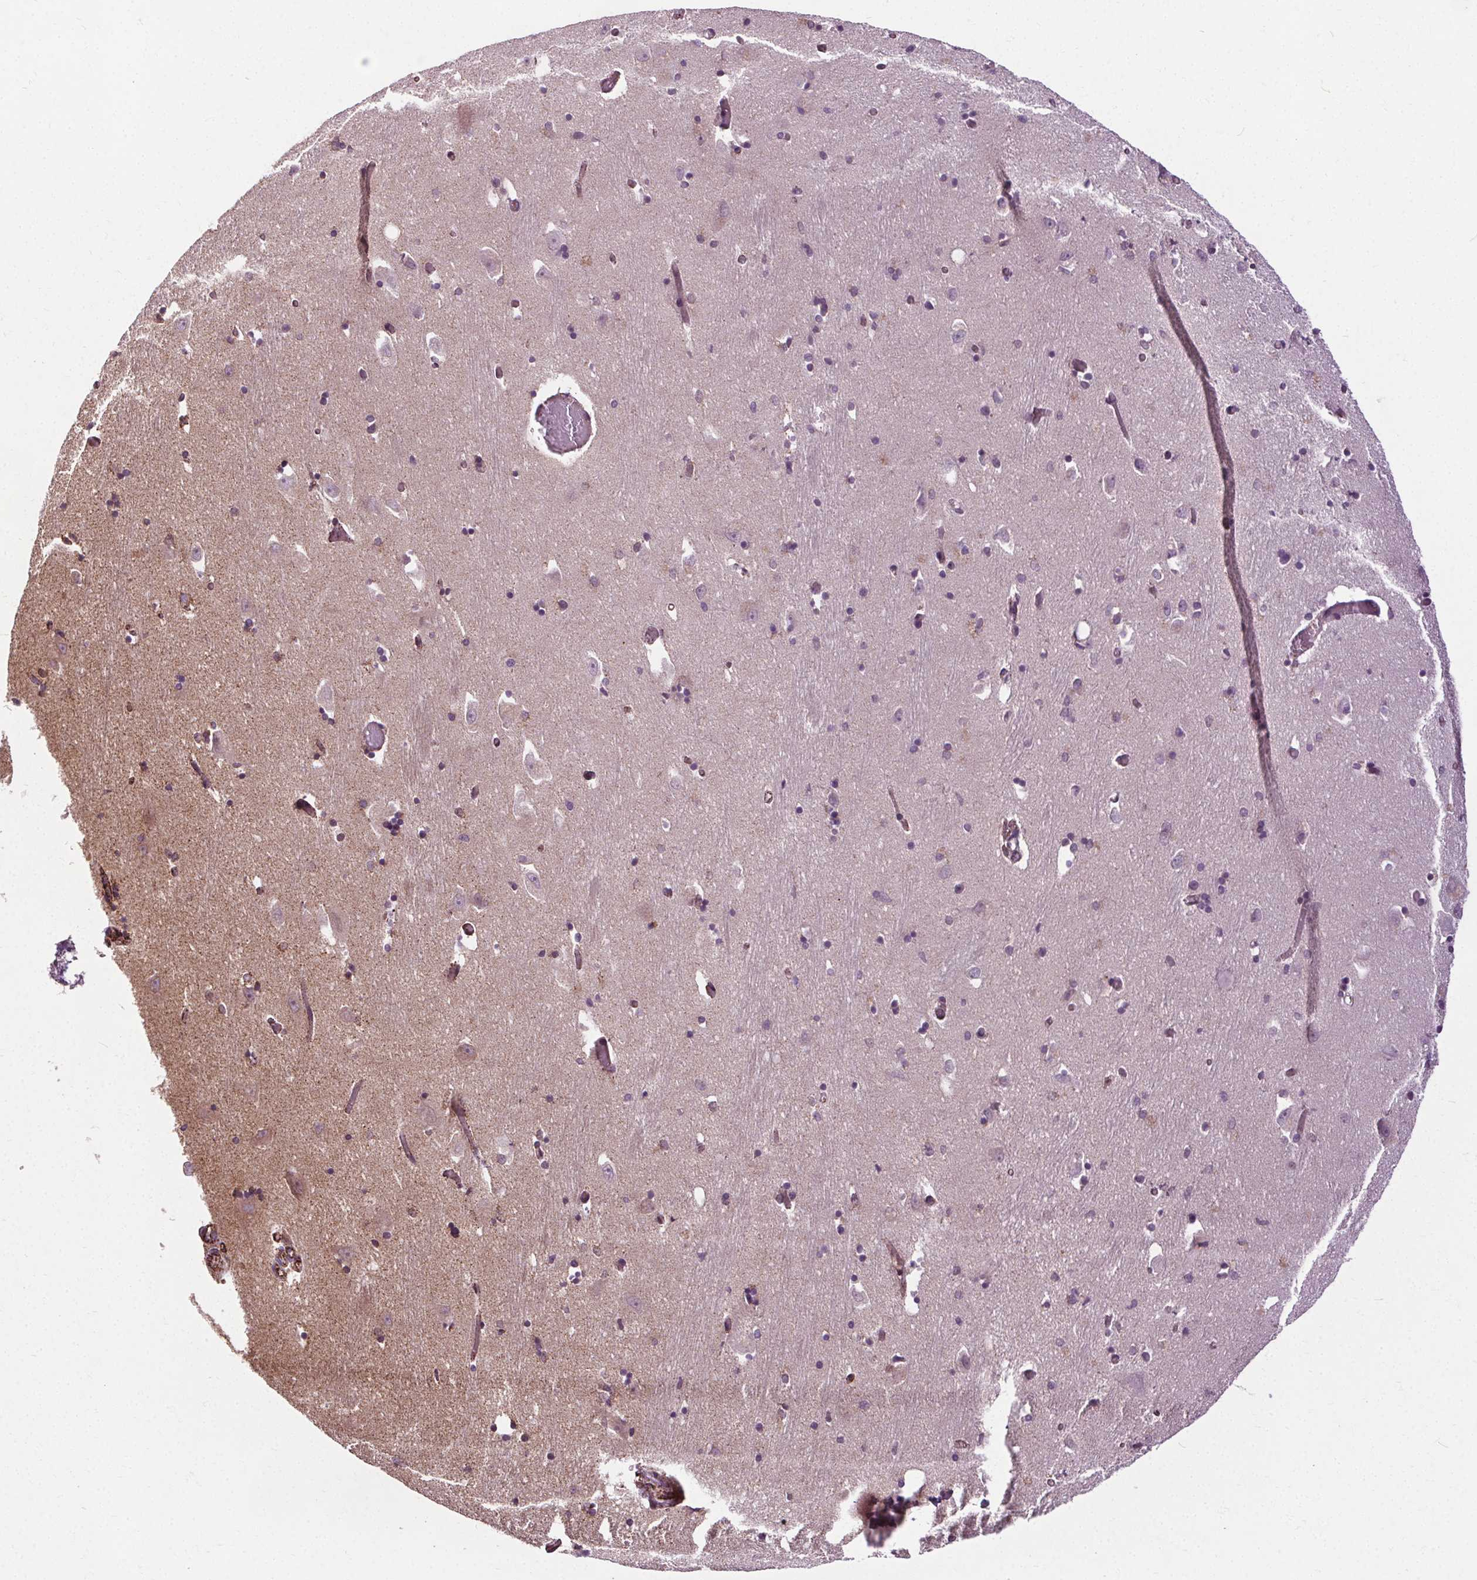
{"staining": {"intensity": "negative", "quantity": "none", "location": "none"}, "tissue": "caudate", "cell_type": "Glial cells", "image_type": "normal", "snomed": [{"axis": "morphology", "description": "Normal tissue, NOS"}, {"axis": "topography", "description": "Lateral ventricle wall"}, {"axis": "topography", "description": "Hippocampus"}], "caption": "This photomicrograph is of normal caudate stained with immunohistochemistry (IHC) to label a protein in brown with the nuclei are counter-stained blue. There is no expression in glial cells. (DAB immunohistochemistry, high magnification).", "gene": "LFNG", "patient": {"sex": "female", "age": 63}}